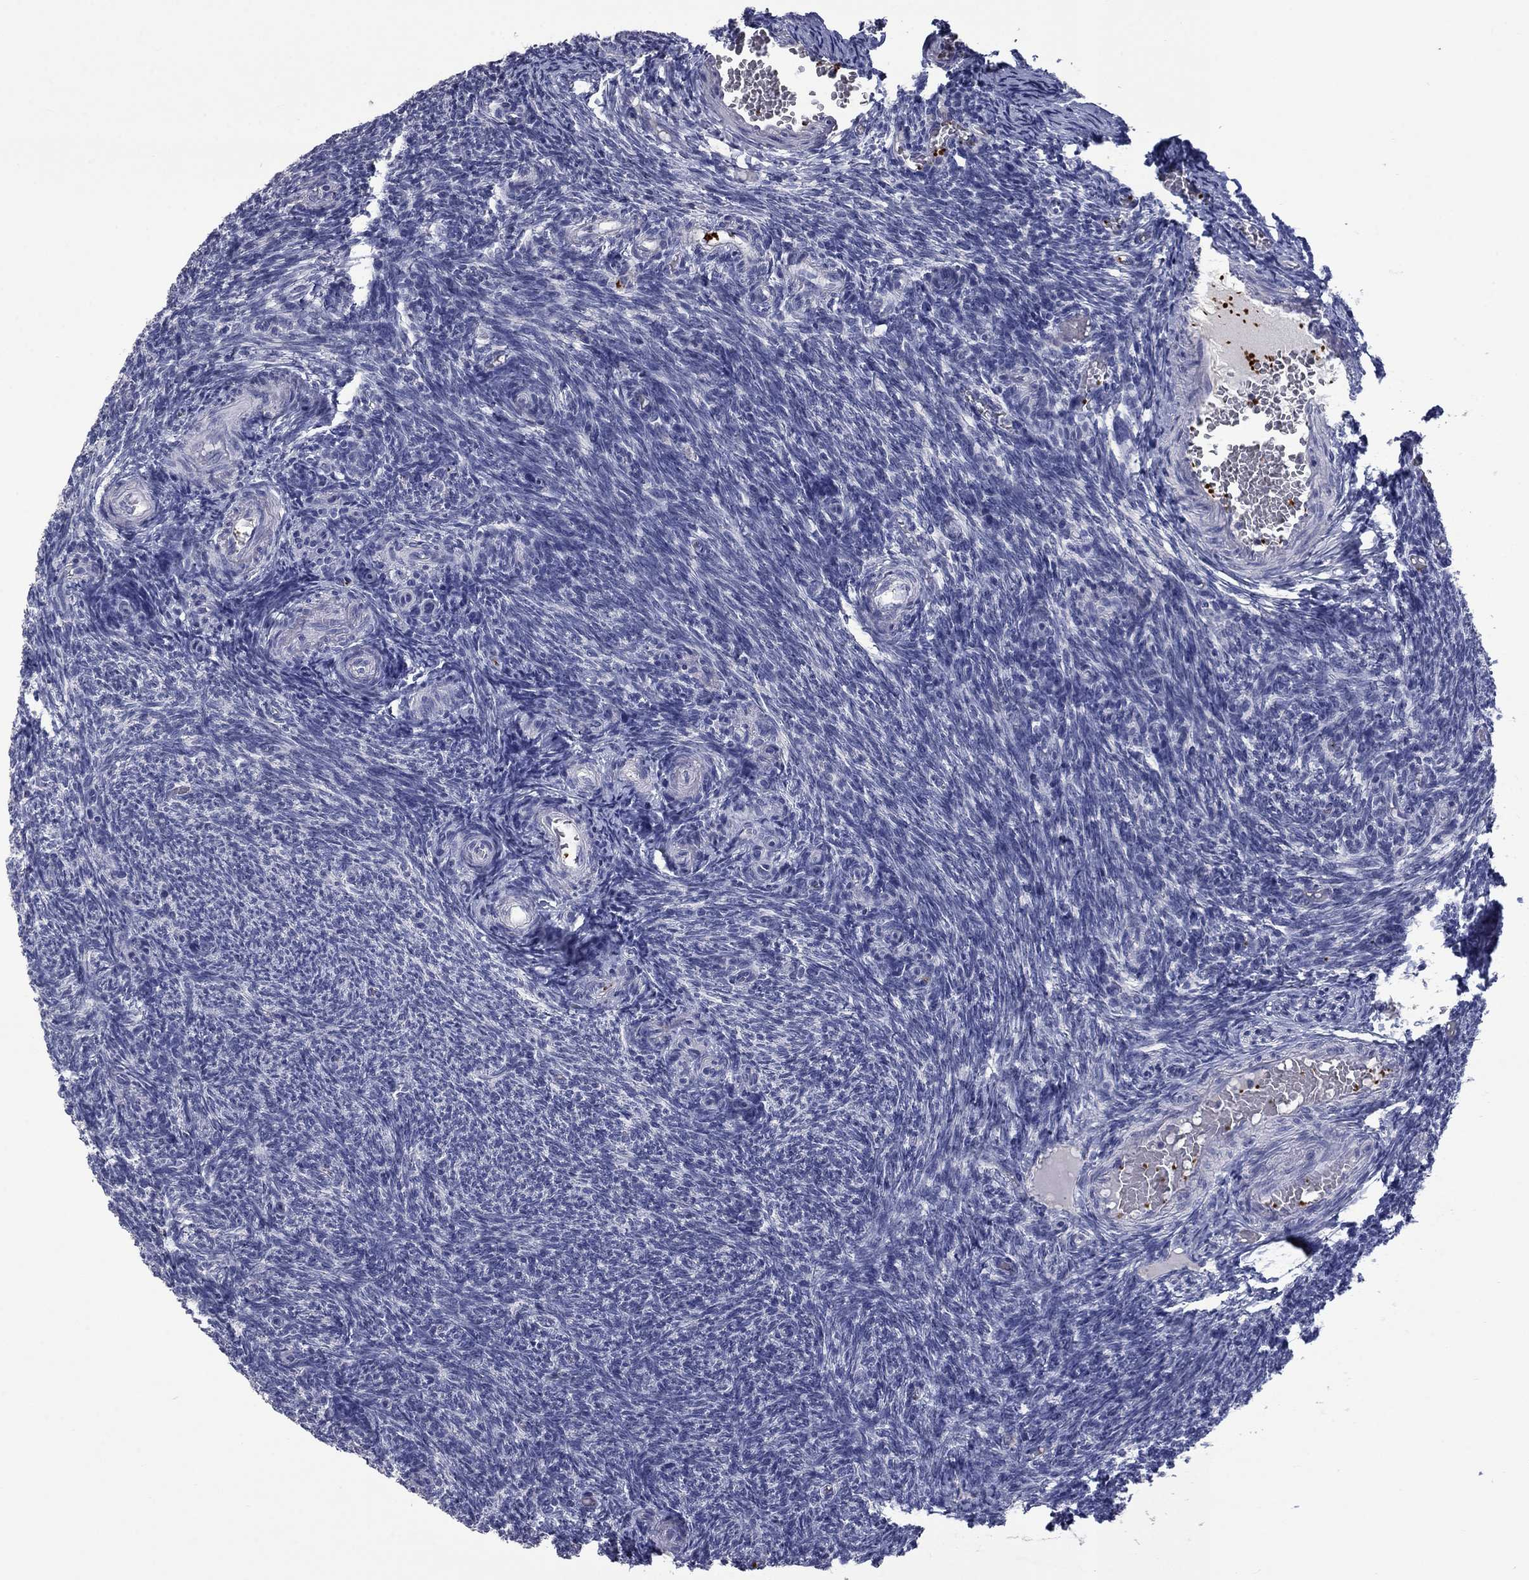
{"staining": {"intensity": "negative", "quantity": "none", "location": "none"}, "tissue": "ovary", "cell_type": "Ovarian stroma cells", "image_type": "normal", "snomed": [{"axis": "morphology", "description": "Normal tissue, NOS"}, {"axis": "topography", "description": "Ovary"}], "caption": "Immunohistochemical staining of normal ovary exhibits no significant positivity in ovarian stroma cells. (IHC, brightfield microscopy, high magnification).", "gene": "PLEK", "patient": {"sex": "female", "age": 39}}